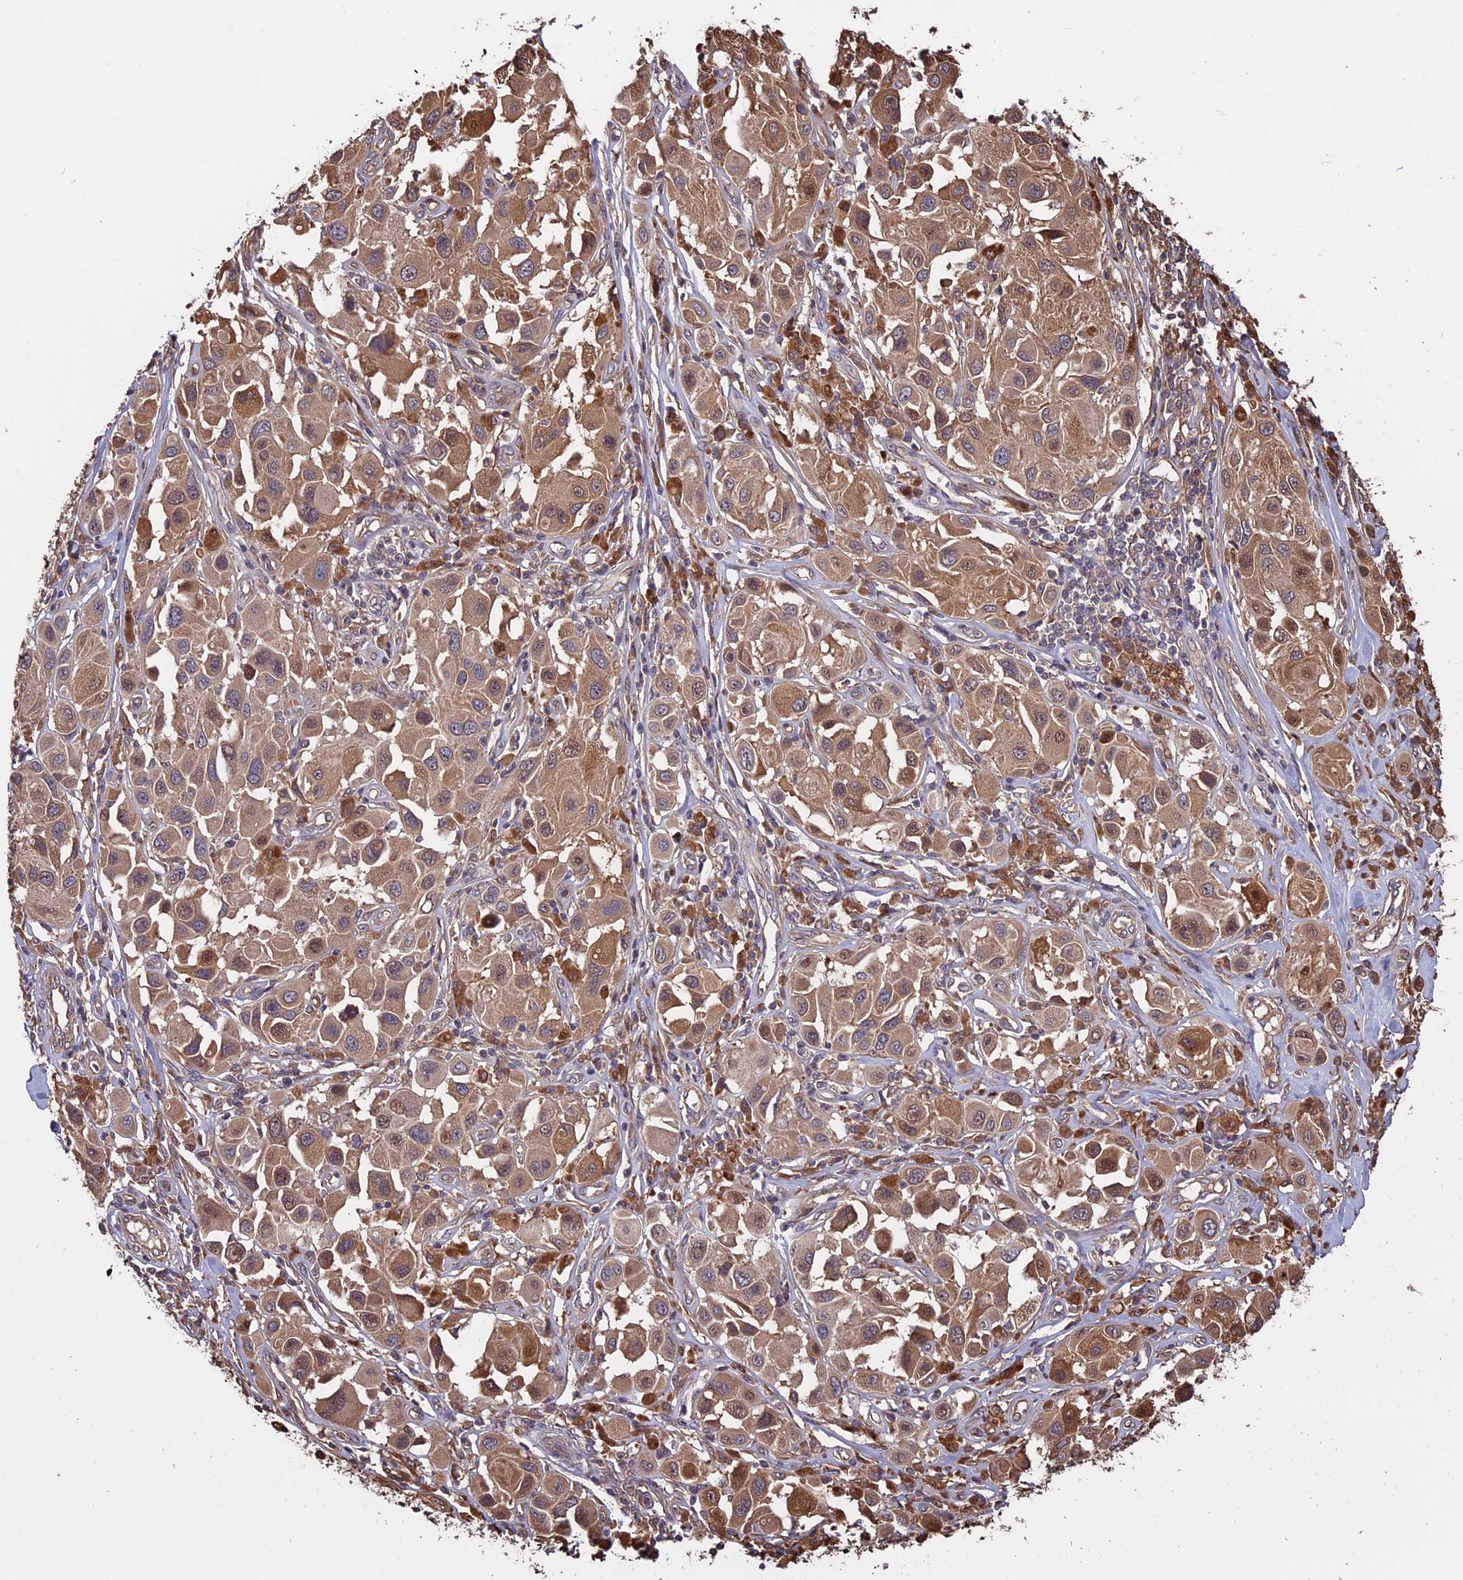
{"staining": {"intensity": "moderate", "quantity": ">75%", "location": "cytoplasmic/membranous"}, "tissue": "melanoma", "cell_type": "Tumor cells", "image_type": "cancer", "snomed": [{"axis": "morphology", "description": "Malignant melanoma, Metastatic site"}, {"axis": "topography", "description": "Skin"}], "caption": "Brown immunohistochemical staining in melanoma demonstrates moderate cytoplasmic/membranous expression in approximately >75% of tumor cells.", "gene": "VWA3A", "patient": {"sex": "male", "age": 41}}